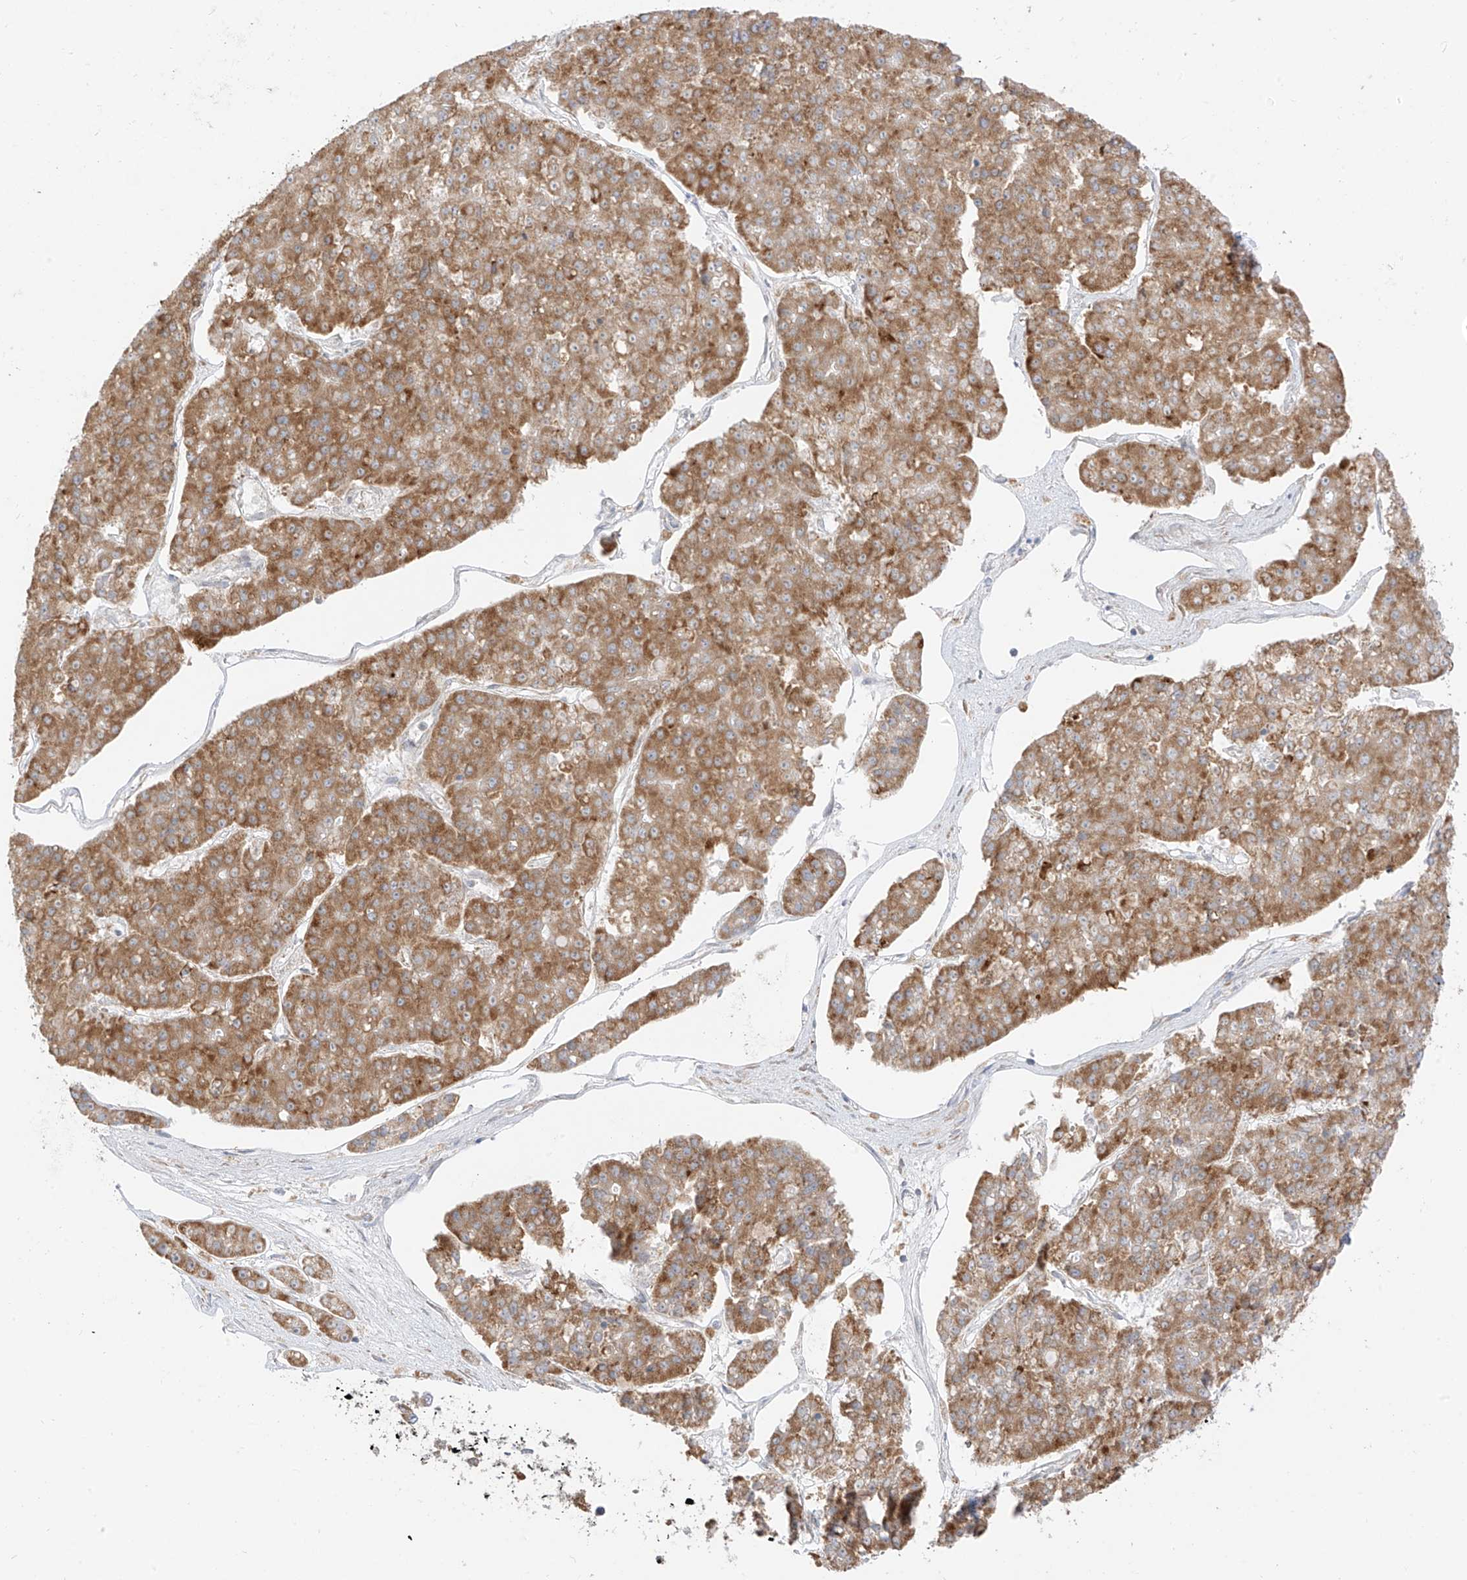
{"staining": {"intensity": "strong", "quantity": ">75%", "location": "cytoplasmic/membranous"}, "tissue": "pancreatic cancer", "cell_type": "Tumor cells", "image_type": "cancer", "snomed": [{"axis": "morphology", "description": "Adenocarcinoma, NOS"}, {"axis": "topography", "description": "Pancreas"}], "caption": "A micrograph of pancreatic adenocarcinoma stained for a protein exhibits strong cytoplasmic/membranous brown staining in tumor cells.", "gene": "STT3A", "patient": {"sex": "male", "age": 50}}